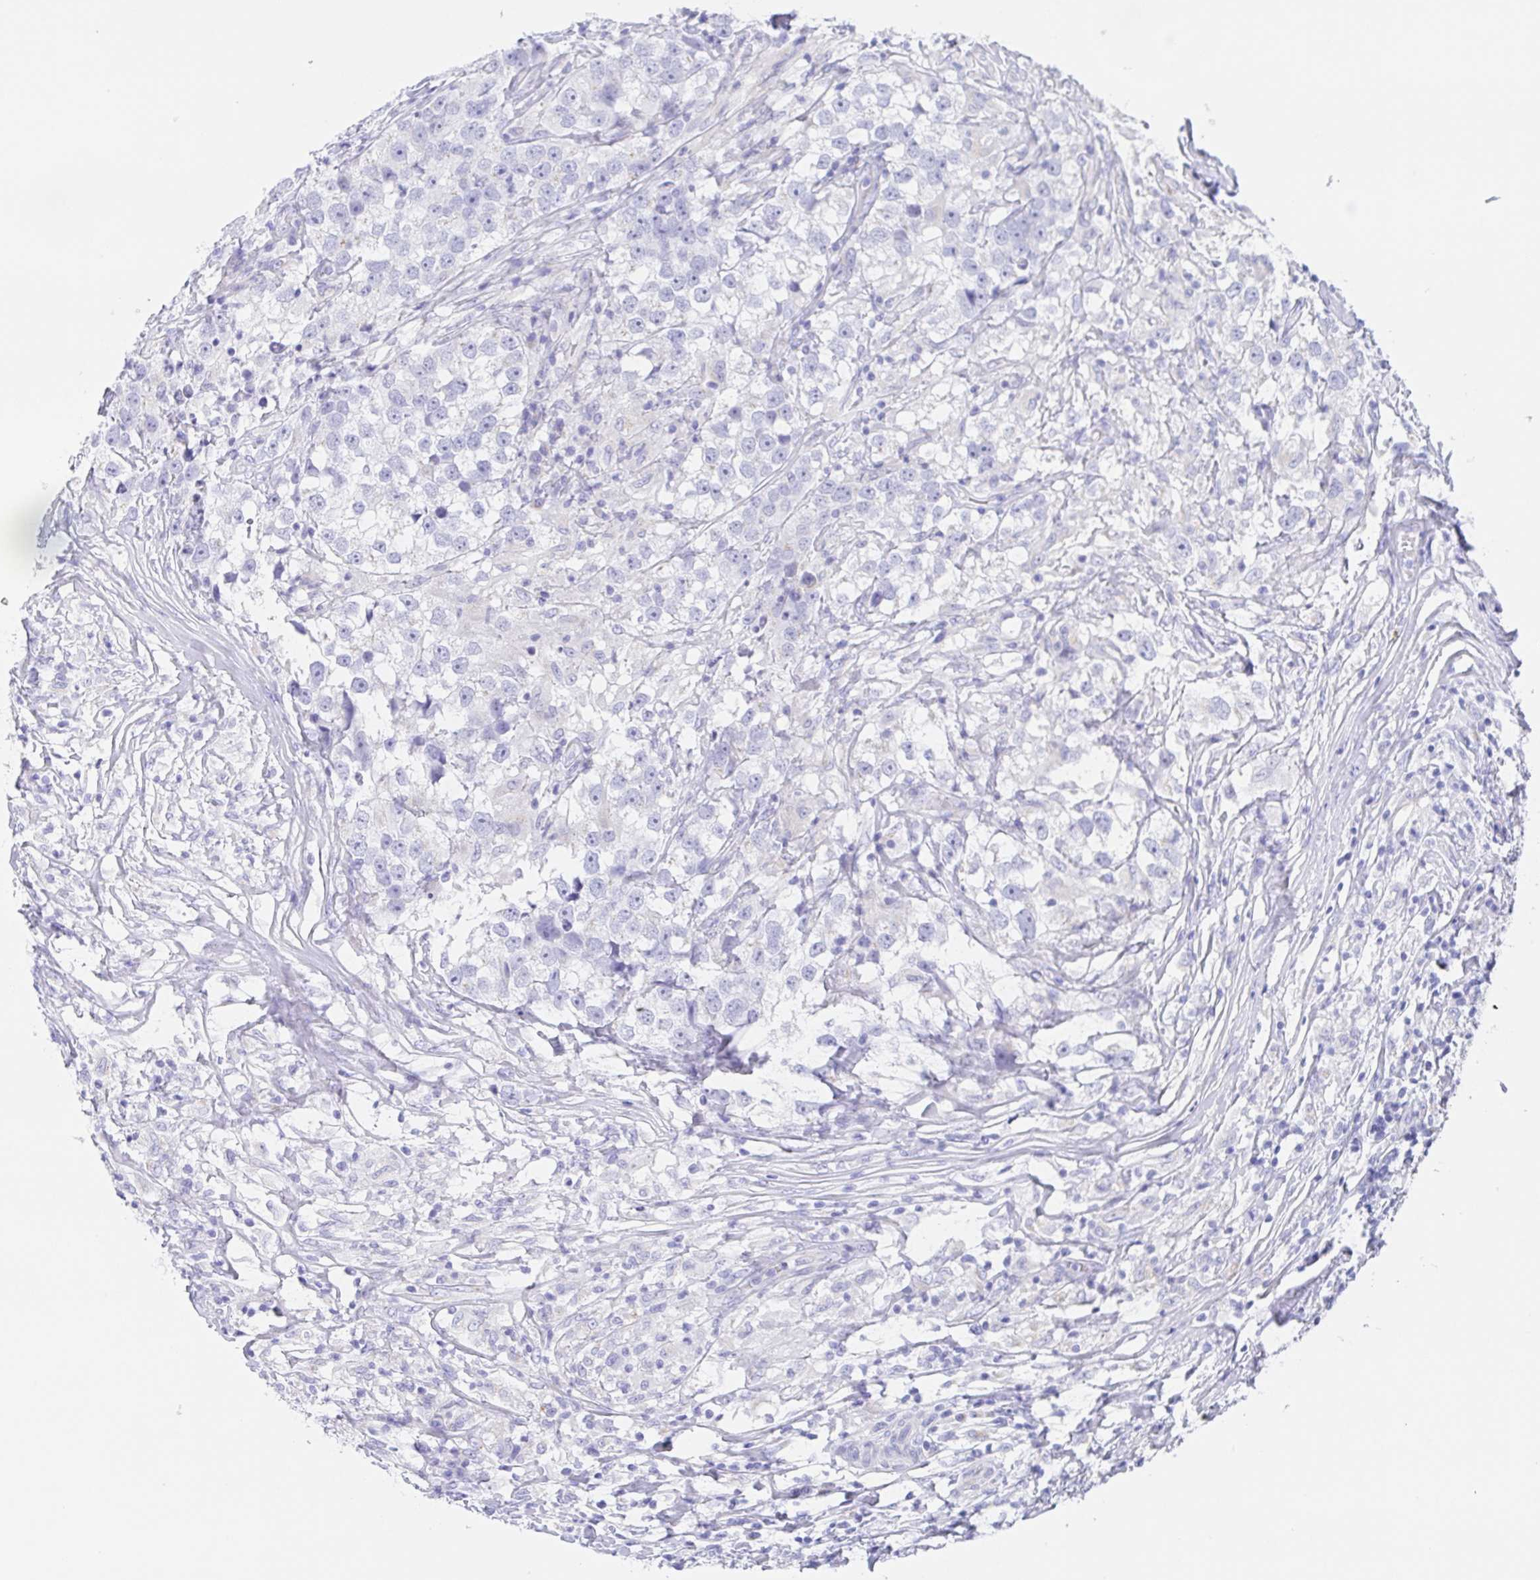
{"staining": {"intensity": "negative", "quantity": "none", "location": "none"}, "tissue": "testis cancer", "cell_type": "Tumor cells", "image_type": "cancer", "snomed": [{"axis": "morphology", "description": "Seminoma, NOS"}, {"axis": "topography", "description": "Testis"}], "caption": "The IHC micrograph has no significant positivity in tumor cells of testis cancer tissue. (DAB (3,3'-diaminobenzidine) immunohistochemistry (IHC) with hematoxylin counter stain).", "gene": "SCG3", "patient": {"sex": "male", "age": 46}}